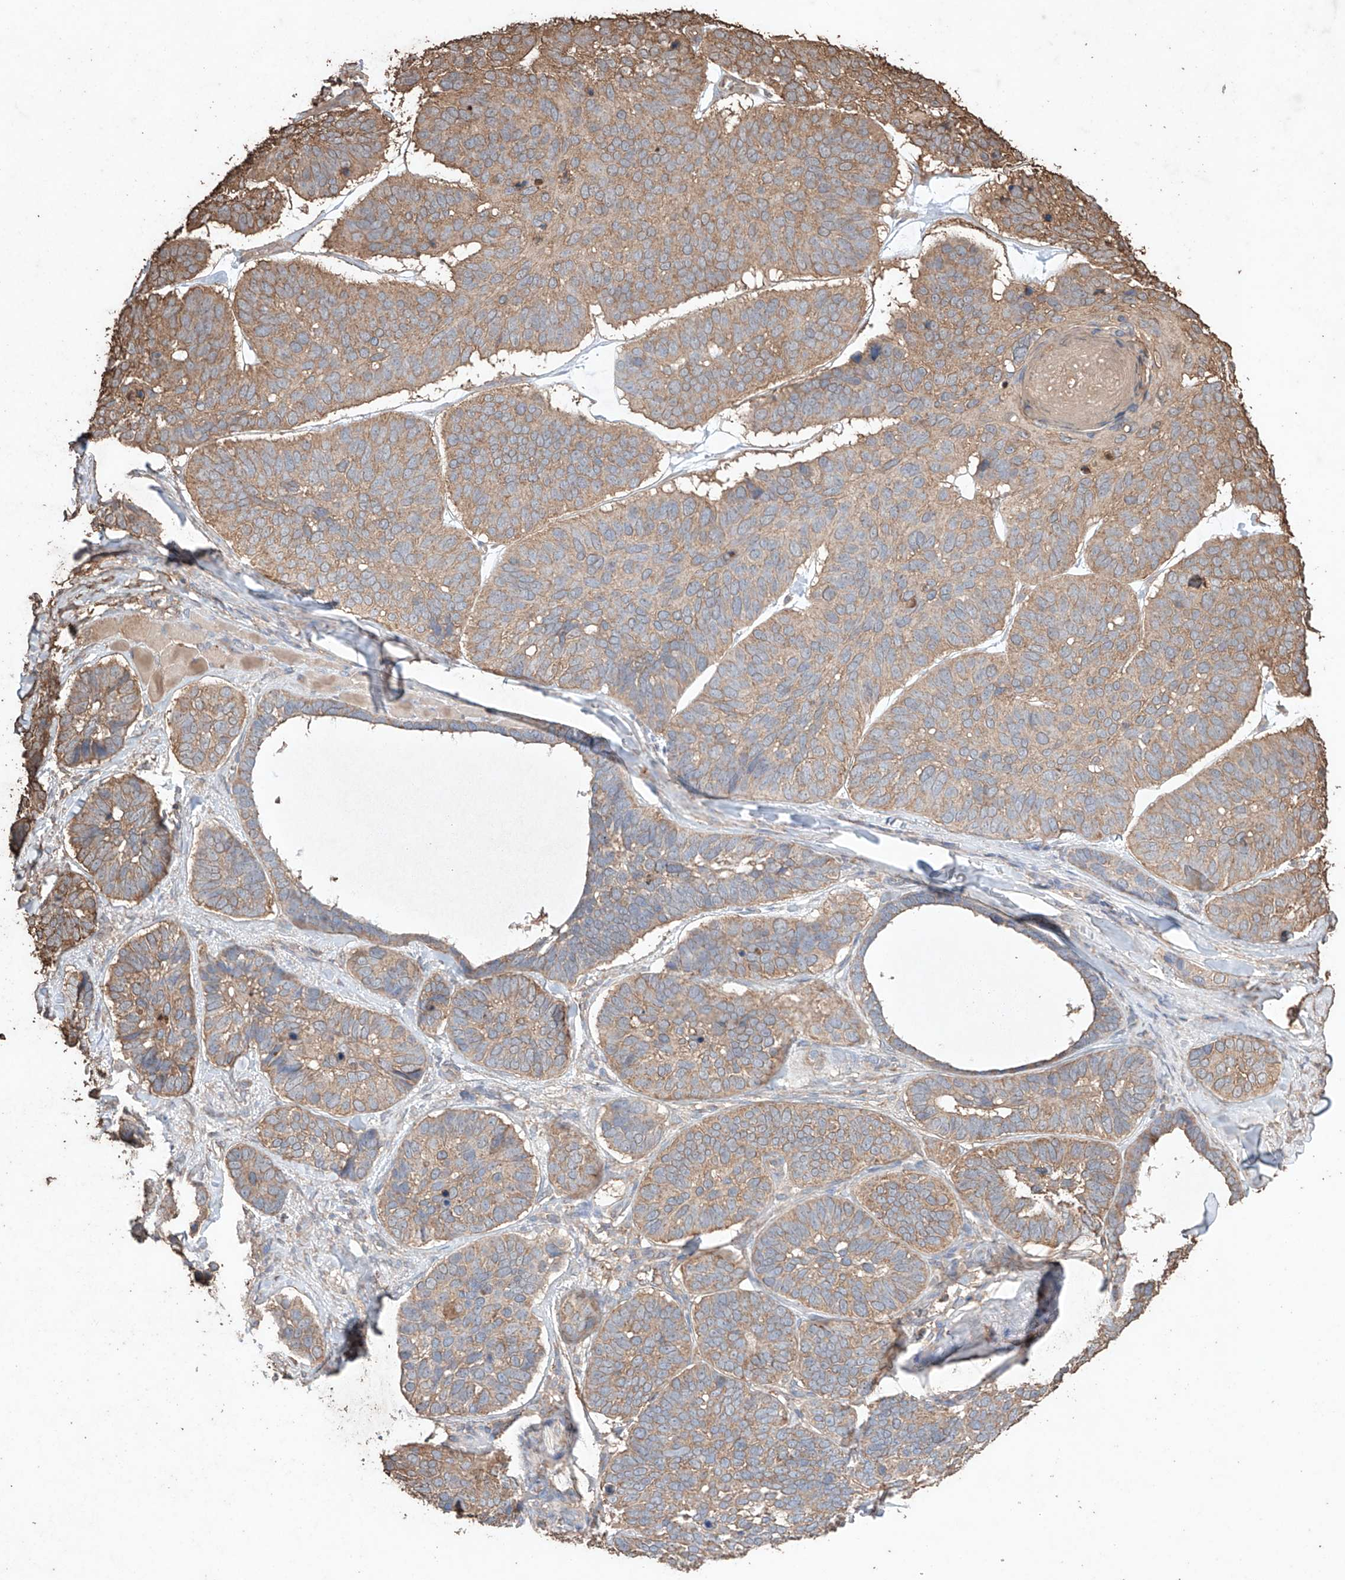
{"staining": {"intensity": "weak", "quantity": "25%-75%", "location": "cytoplasmic/membranous"}, "tissue": "skin cancer", "cell_type": "Tumor cells", "image_type": "cancer", "snomed": [{"axis": "morphology", "description": "Basal cell carcinoma"}, {"axis": "topography", "description": "Skin"}], "caption": "A brown stain shows weak cytoplasmic/membranous positivity of a protein in human skin cancer (basal cell carcinoma) tumor cells. Using DAB (brown) and hematoxylin (blue) stains, captured at high magnification using brightfield microscopy.", "gene": "M6PR", "patient": {"sex": "male", "age": 62}}